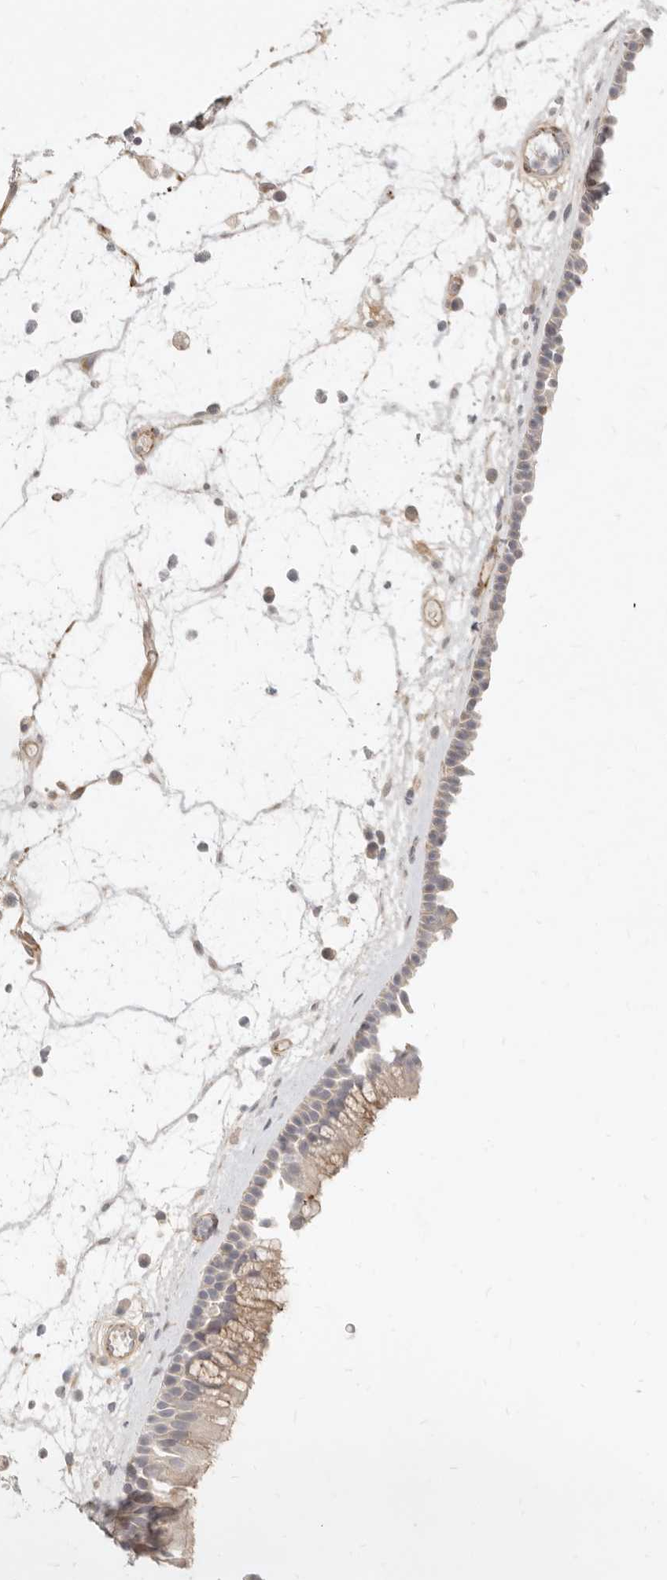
{"staining": {"intensity": "moderate", "quantity": "<25%", "location": "cytoplasmic/membranous"}, "tissue": "nasopharynx", "cell_type": "Respiratory epithelial cells", "image_type": "normal", "snomed": [{"axis": "morphology", "description": "Normal tissue, NOS"}, {"axis": "morphology", "description": "Inflammation, NOS"}, {"axis": "morphology", "description": "Malignant melanoma, Metastatic site"}, {"axis": "topography", "description": "Nasopharynx"}], "caption": "Immunohistochemical staining of unremarkable nasopharynx shows low levels of moderate cytoplasmic/membranous positivity in about <25% of respiratory epithelial cells.", "gene": "SASS6", "patient": {"sex": "male", "age": 70}}